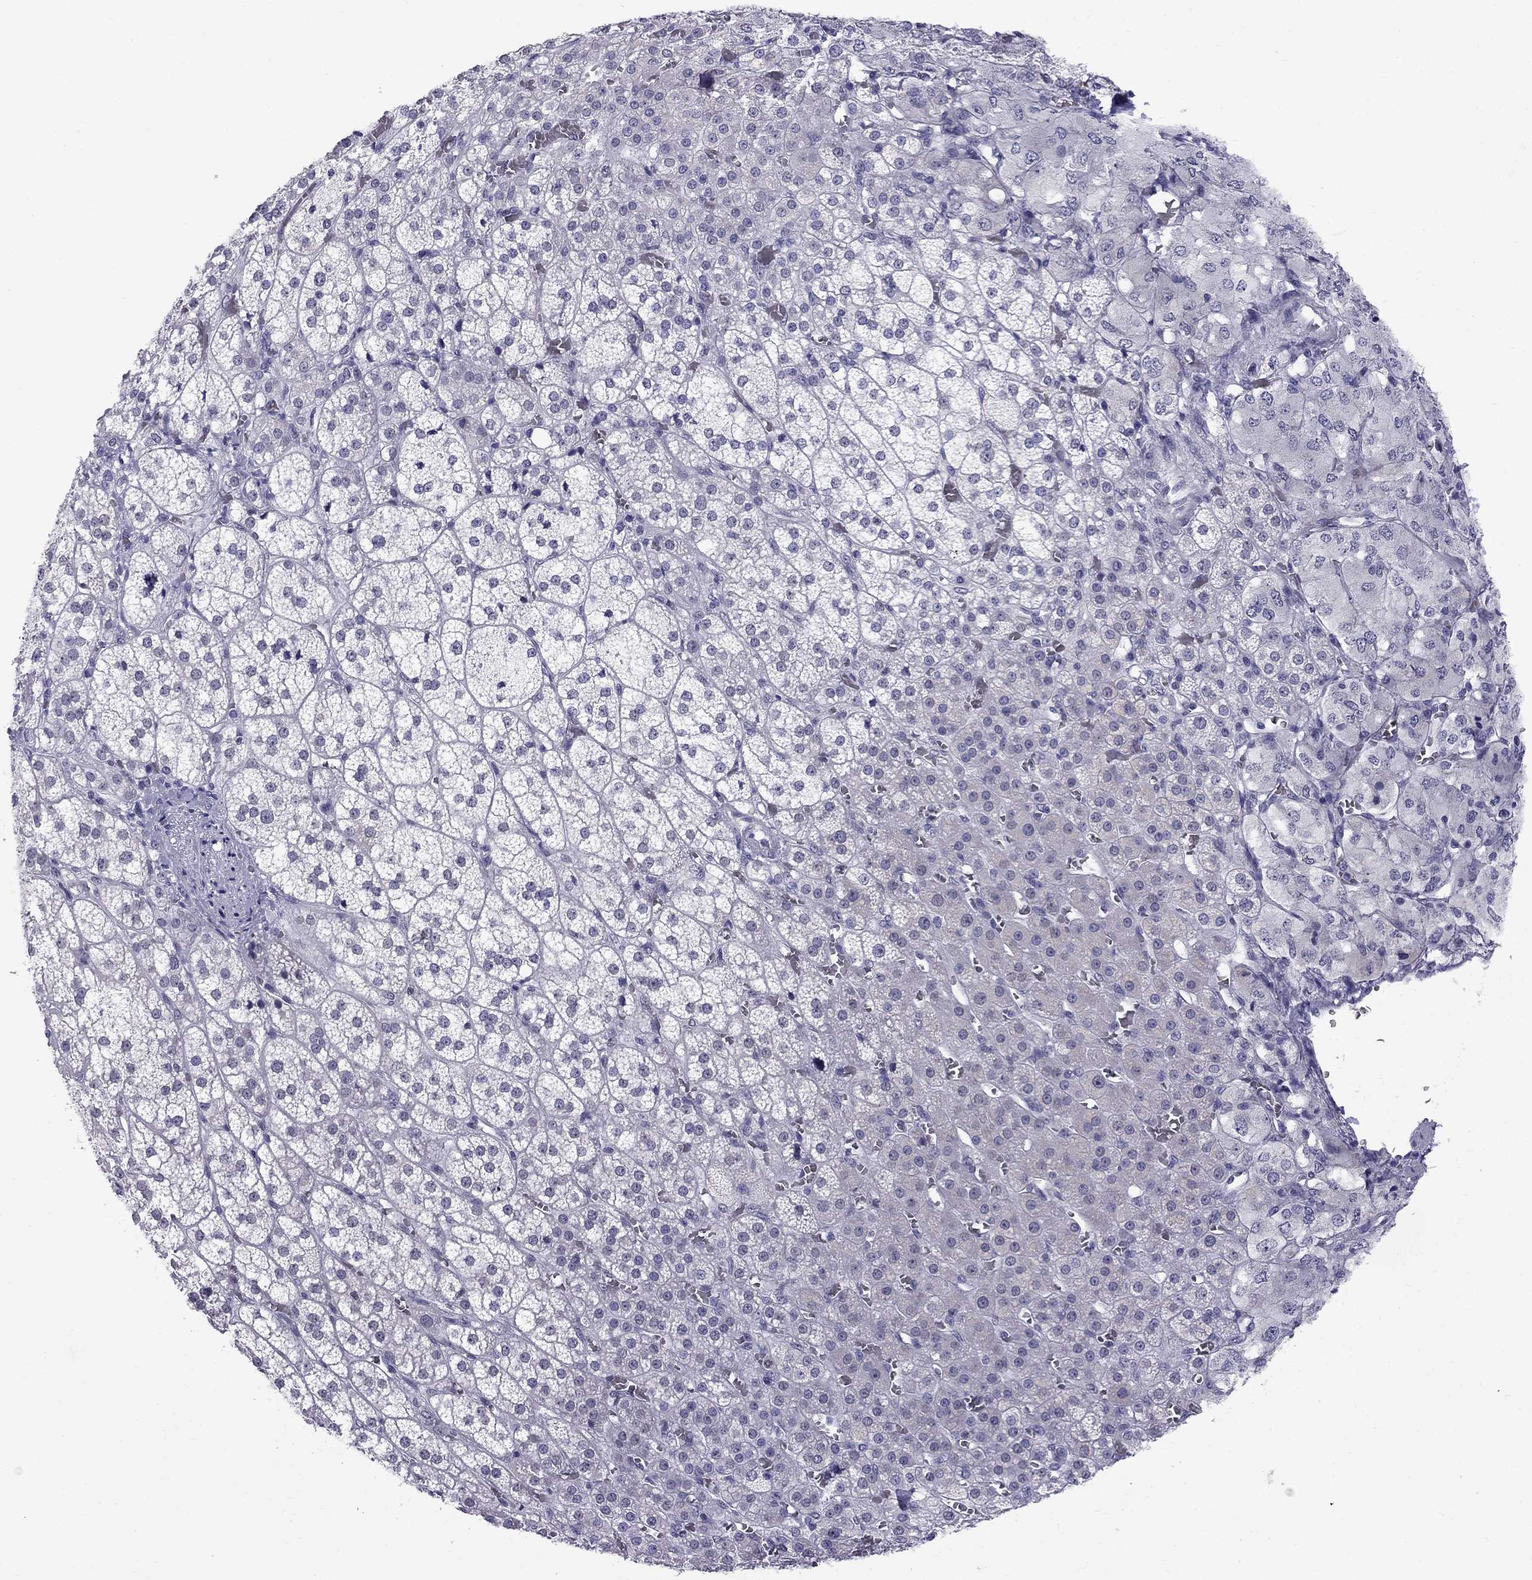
{"staining": {"intensity": "negative", "quantity": "none", "location": "none"}, "tissue": "adrenal gland", "cell_type": "Glandular cells", "image_type": "normal", "snomed": [{"axis": "morphology", "description": "Normal tissue, NOS"}, {"axis": "topography", "description": "Adrenal gland"}], "caption": "High magnification brightfield microscopy of benign adrenal gland stained with DAB (3,3'-diaminobenzidine) (brown) and counterstained with hematoxylin (blue): glandular cells show no significant staining.", "gene": "MUC15", "patient": {"sex": "female", "age": 60}}